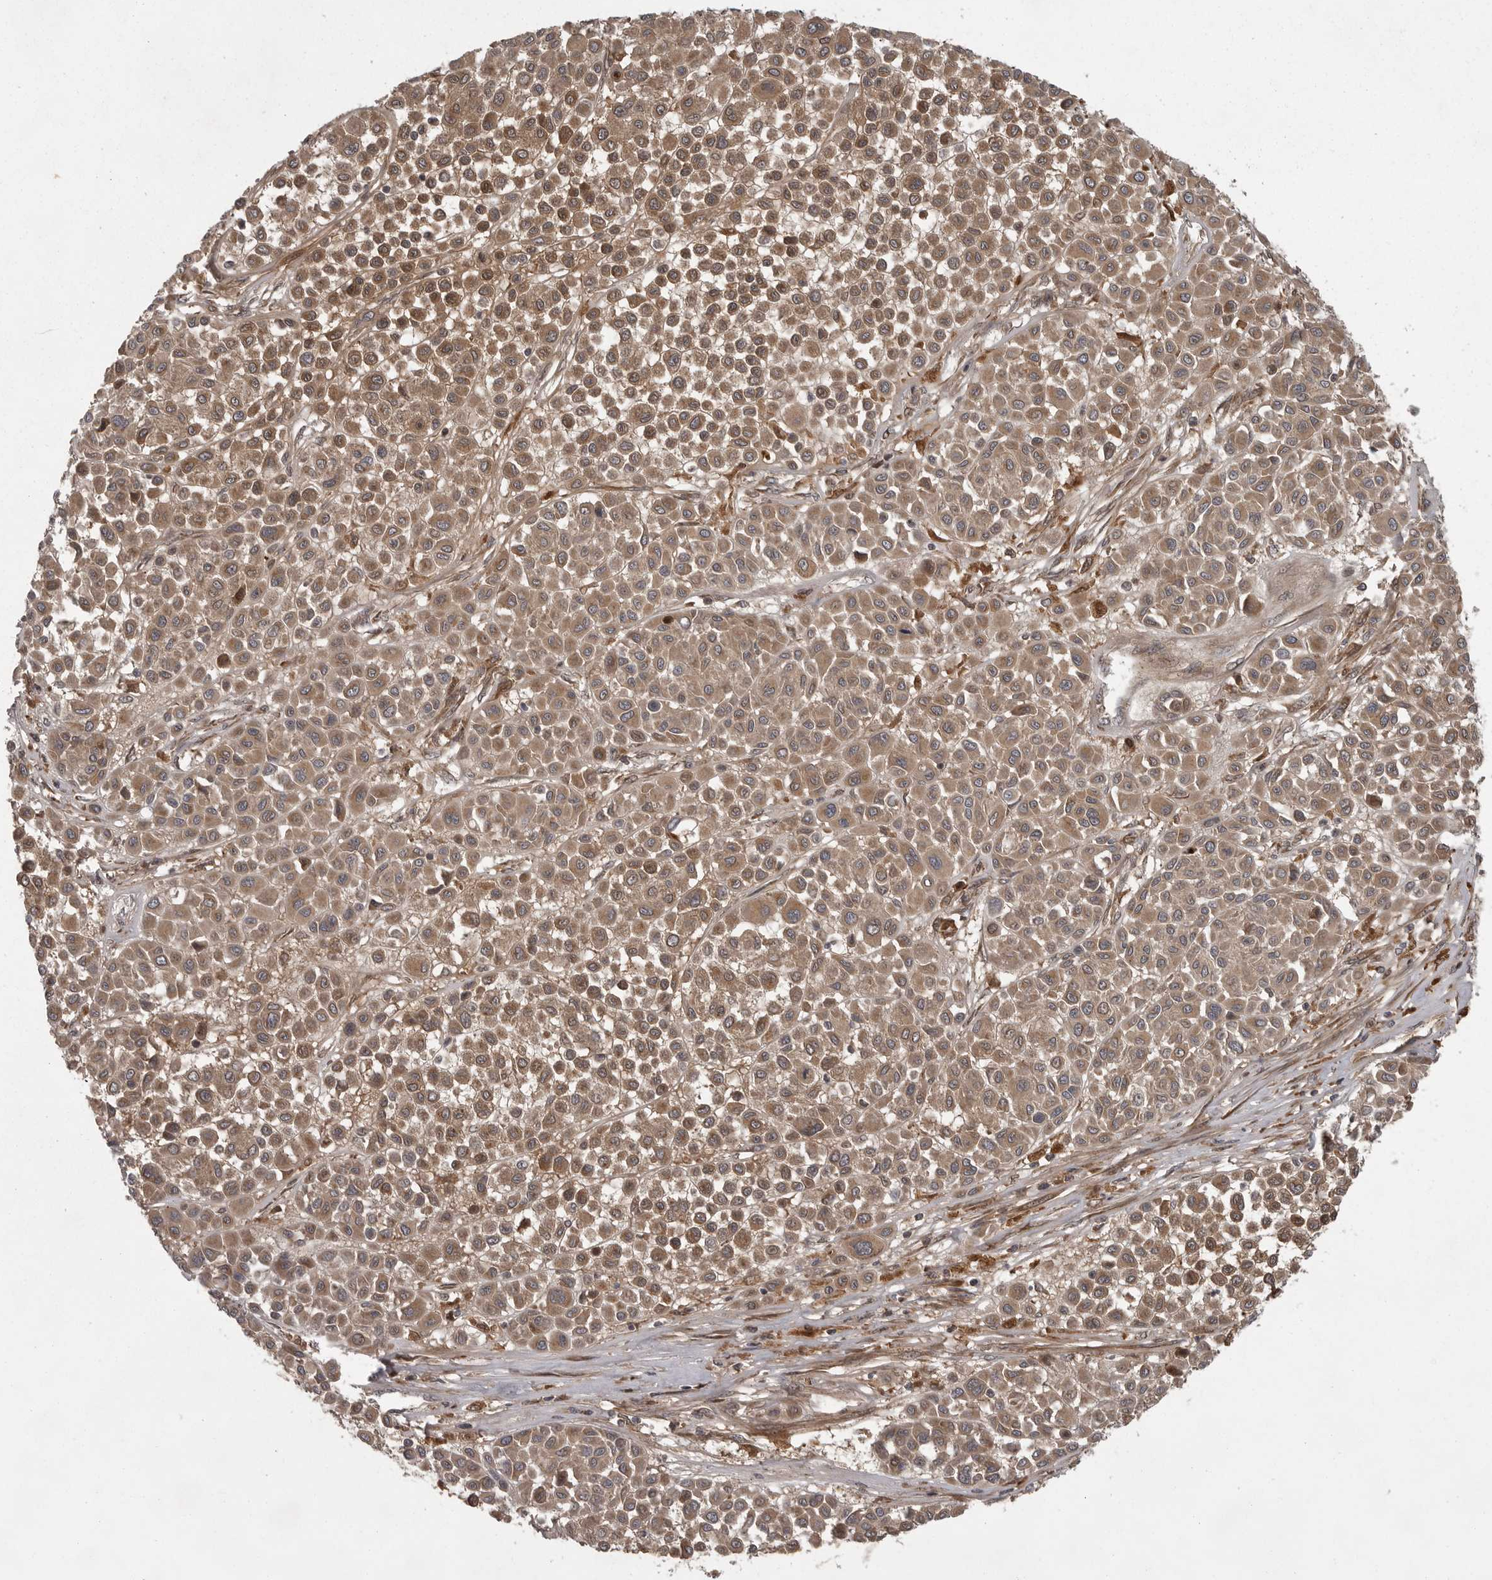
{"staining": {"intensity": "moderate", "quantity": ">75%", "location": "cytoplasmic/membranous"}, "tissue": "melanoma", "cell_type": "Tumor cells", "image_type": "cancer", "snomed": [{"axis": "morphology", "description": "Malignant melanoma, Metastatic site"}, {"axis": "topography", "description": "Soft tissue"}], "caption": "A medium amount of moderate cytoplasmic/membranous expression is identified in approximately >75% of tumor cells in melanoma tissue.", "gene": "GPR31", "patient": {"sex": "male", "age": 41}}